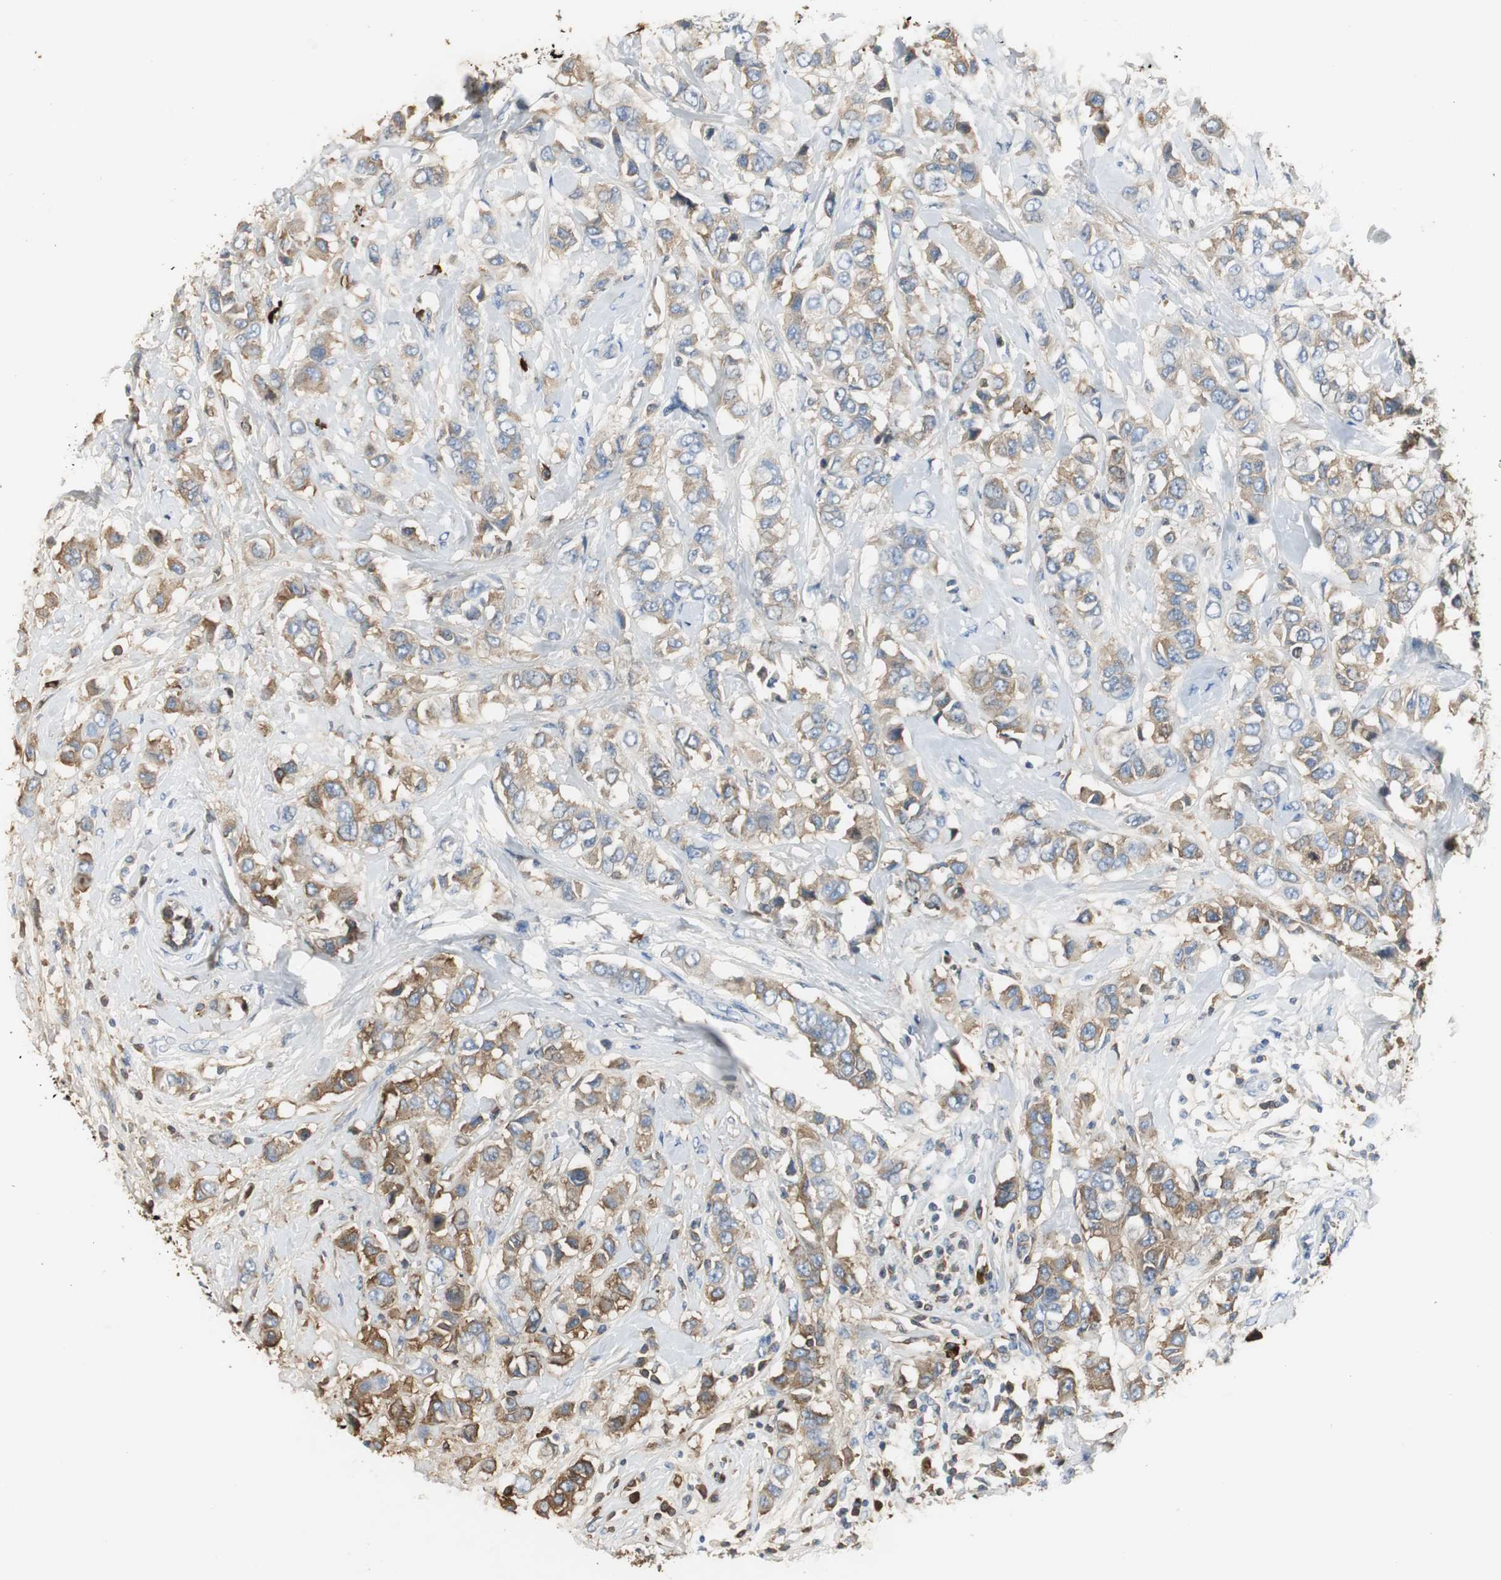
{"staining": {"intensity": "moderate", "quantity": ">75%", "location": "cytoplasmic/membranous"}, "tissue": "breast cancer", "cell_type": "Tumor cells", "image_type": "cancer", "snomed": [{"axis": "morphology", "description": "Duct carcinoma"}, {"axis": "topography", "description": "Breast"}], "caption": "Breast cancer (infiltrating ductal carcinoma) stained with IHC displays moderate cytoplasmic/membranous positivity in about >75% of tumor cells.", "gene": "IGHA1", "patient": {"sex": "female", "age": 50}}